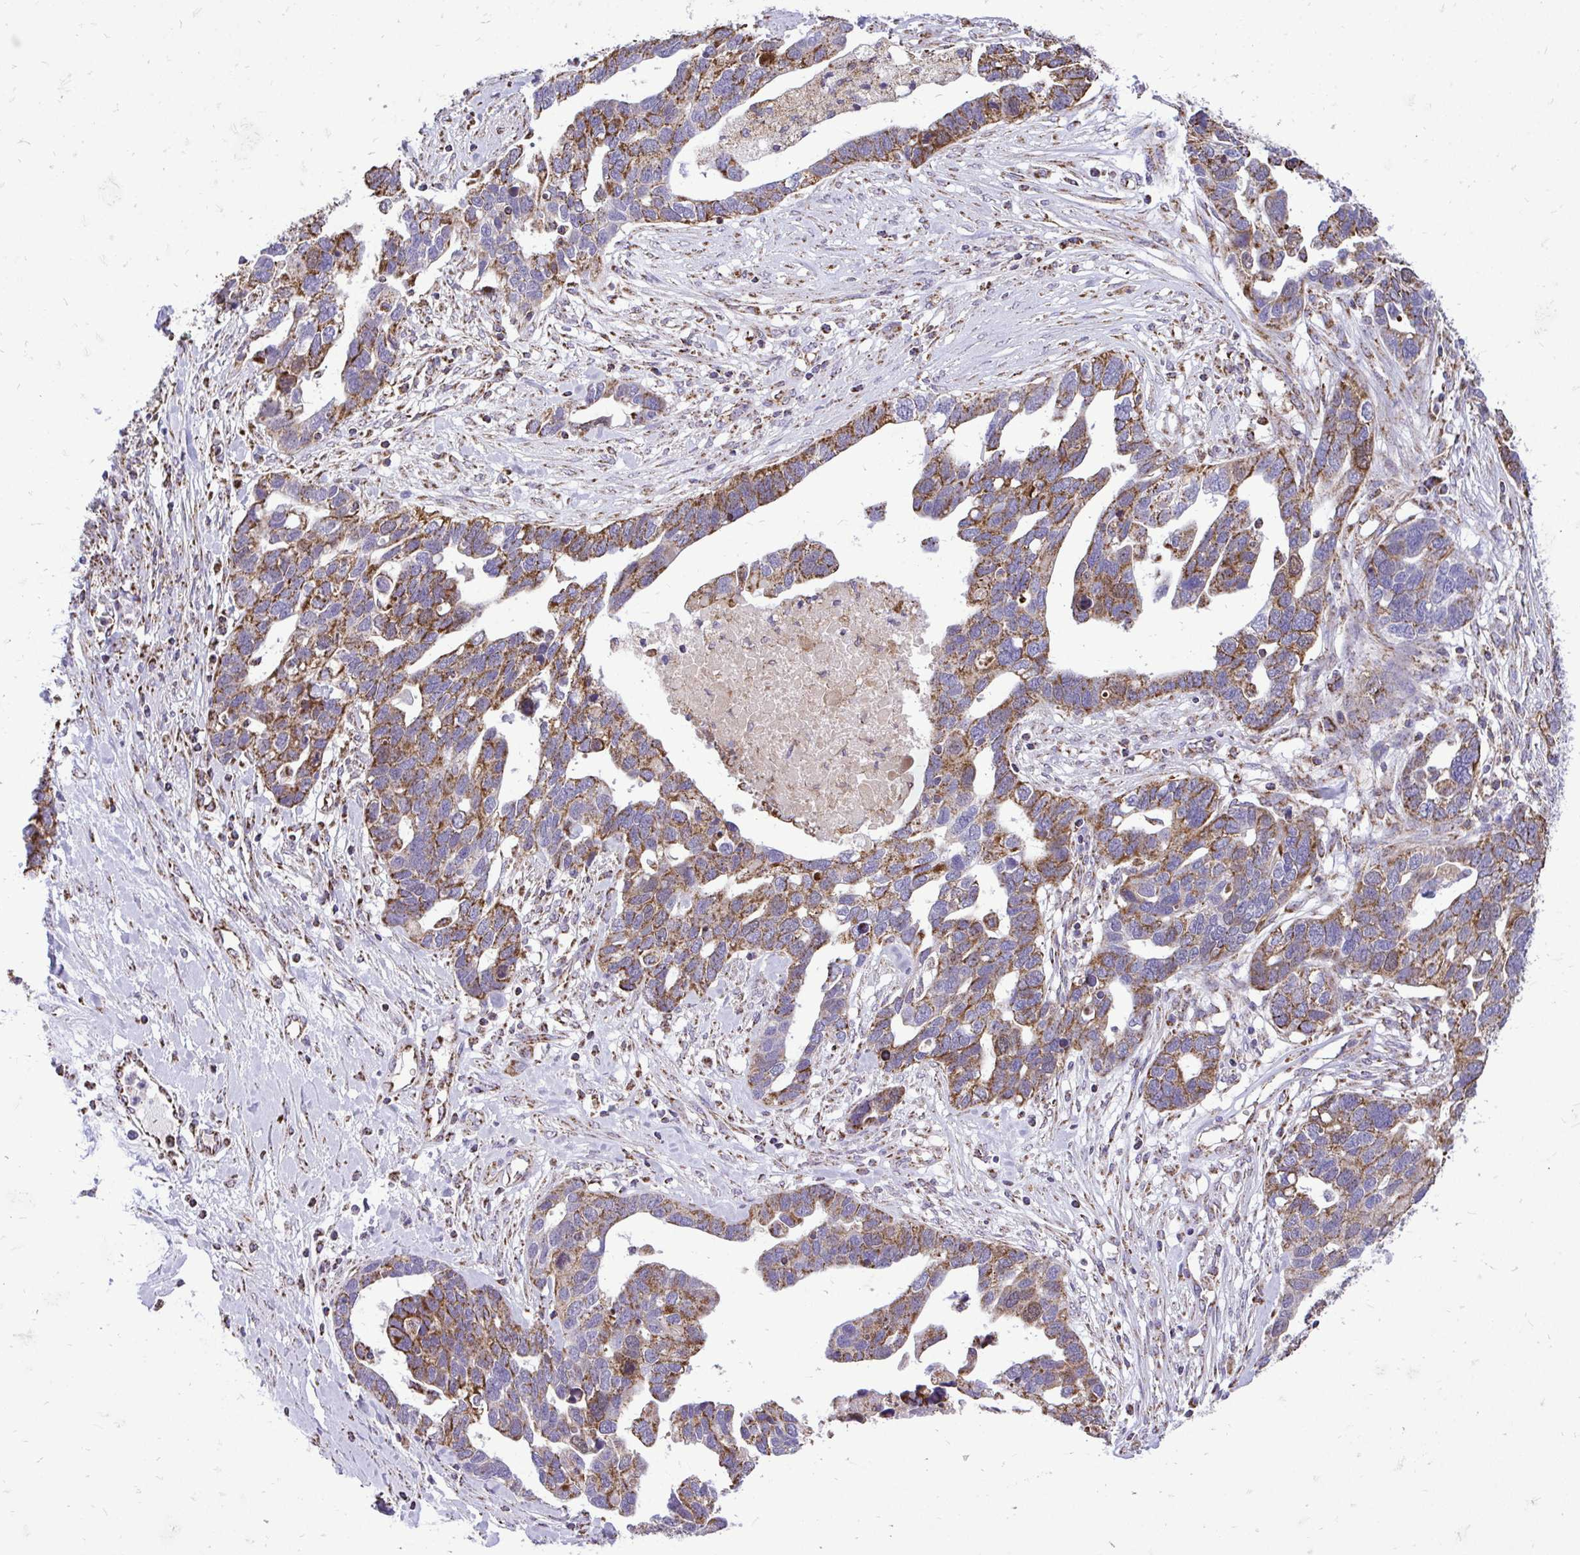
{"staining": {"intensity": "moderate", "quantity": ">75%", "location": "cytoplasmic/membranous"}, "tissue": "ovarian cancer", "cell_type": "Tumor cells", "image_type": "cancer", "snomed": [{"axis": "morphology", "description": "Cystadenocarcinoma, serous, NOS"}, {"axis": "topography", "description": "Ovary"}], "caption": "Tumor cells display moderate cytoplasmic/membranous expression in about >75% of cells in ovarian cancer. (DAB IHC, brown staining for protein, blue staining for nuclei).", "gene": "UBE2C", "patient": {"sex": "female", "age": 54}}